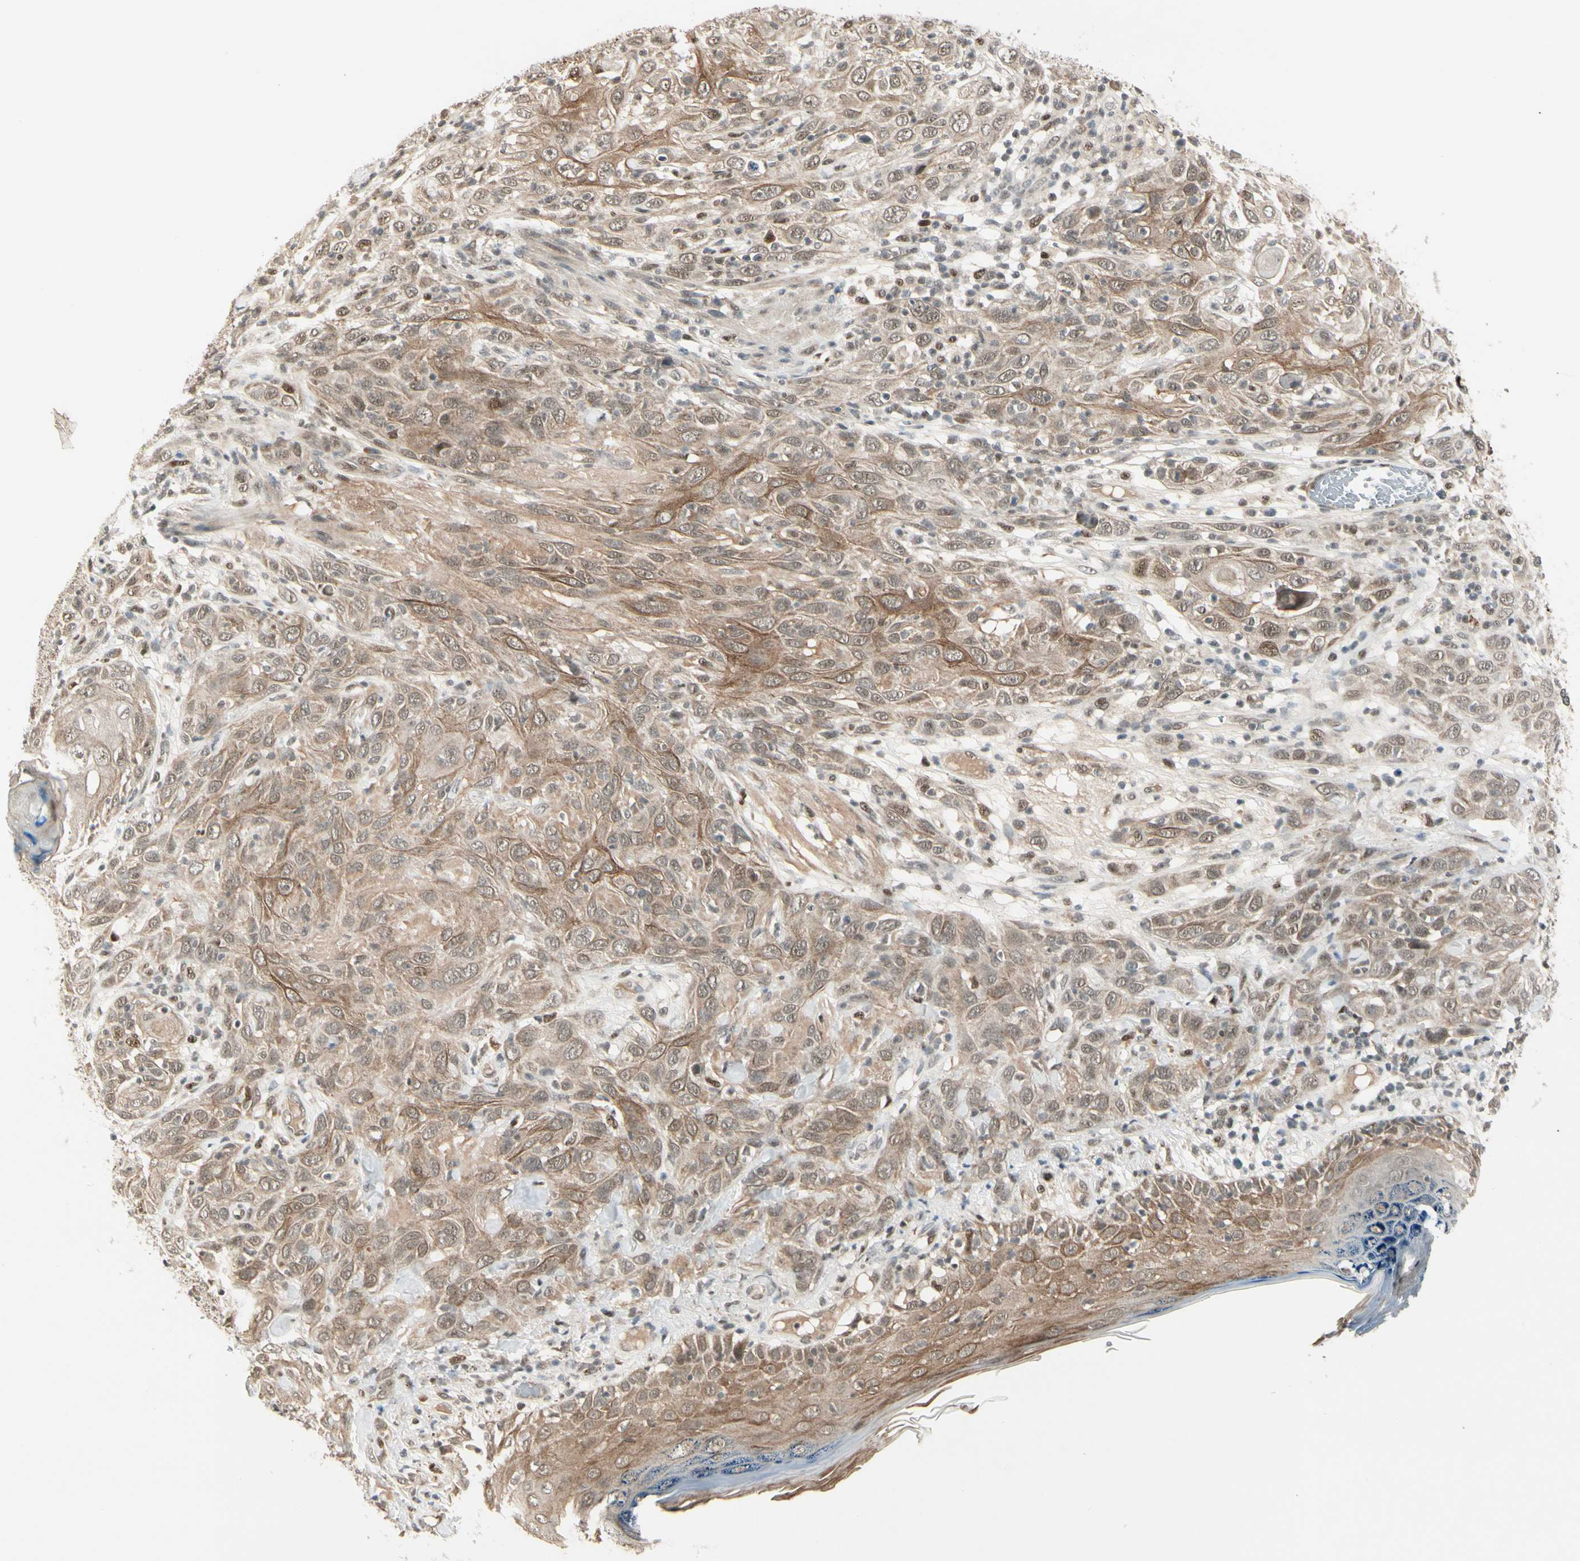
{"staining": {"intensity": "weak", "quantity": "25%-75%", "location": "cytoplasmic/membranous,nuclear"}, "tissue": "skin cancer", "cell_type": "Tumor cells", "image_type": "cancer", "snomed": [{"axis": "morphology", "description": "Squamous cell carcinoma, NOS"}, {"axis": "topography", "description": "Skin"}], "caption": "Skin squamous cell carcinoma stained for a protein reveals weak cytoplasmic/membranous and nuclear positivity in tumor cells. The staining is performed using DAB brown chromogen to label protein expression. The nuclei are counter-stained blue using hematoxylin.", "gene": "CDK11A", "patient": {"sex": "female", "age": 88}}